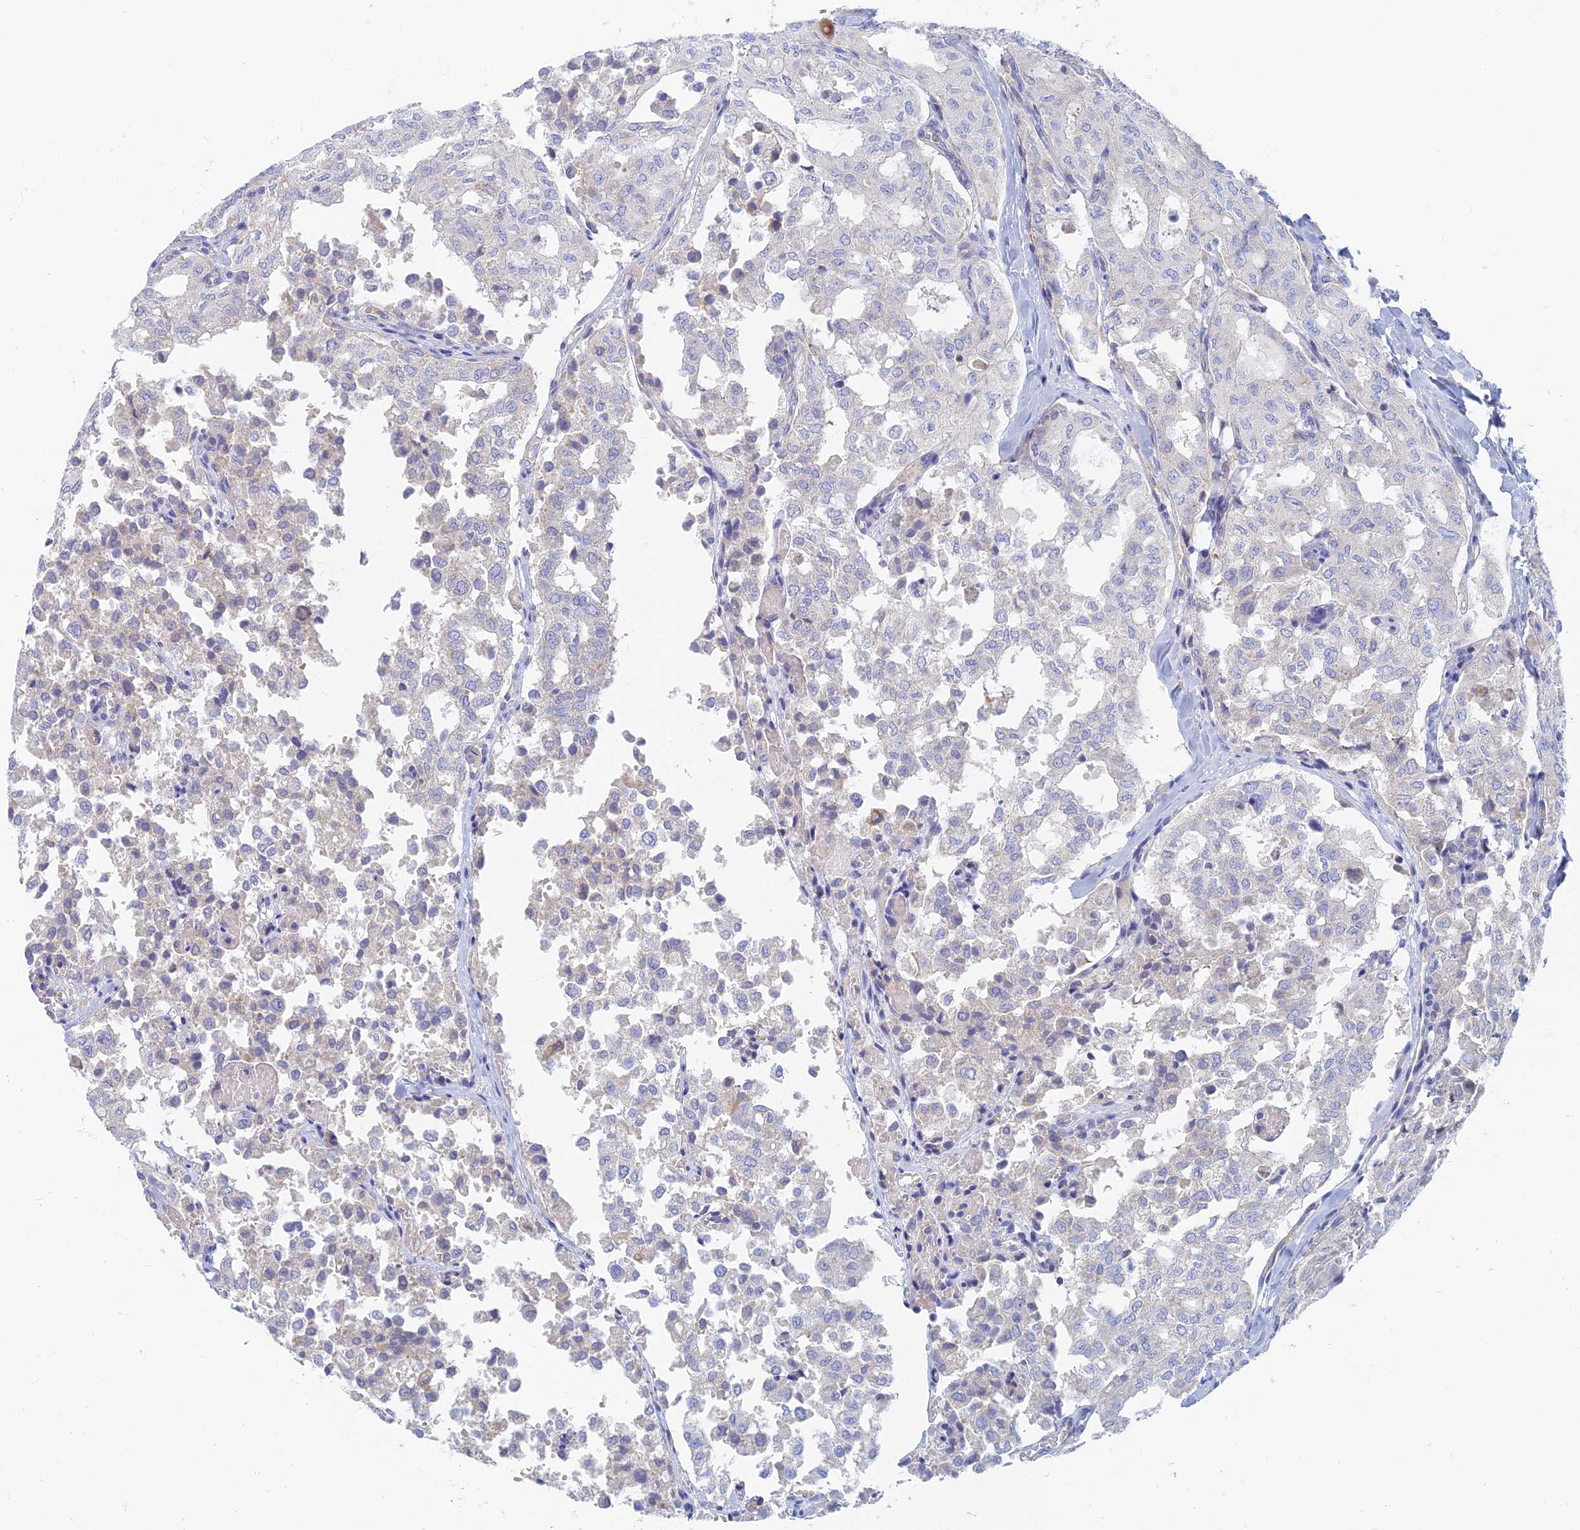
{"staining": {"intensity": "negative", "quantity": "none", "location": "none"}, "tissue": "thyroid cancer", "cell_type": "Tumor cells", "image_type": "cancer", "snomed": [{"axis": "morphology", "description": "Follicular adenoma carcinoma, NOS"}, {"axis": "topography", "description": "Thyroid gland"}], "caption": "Tumor cells are negative for brown protein staining in thyroid follicular adenoma carcinoma.", "gene": "TMEM44", "patient": {"sex": "male", "age": 75}}